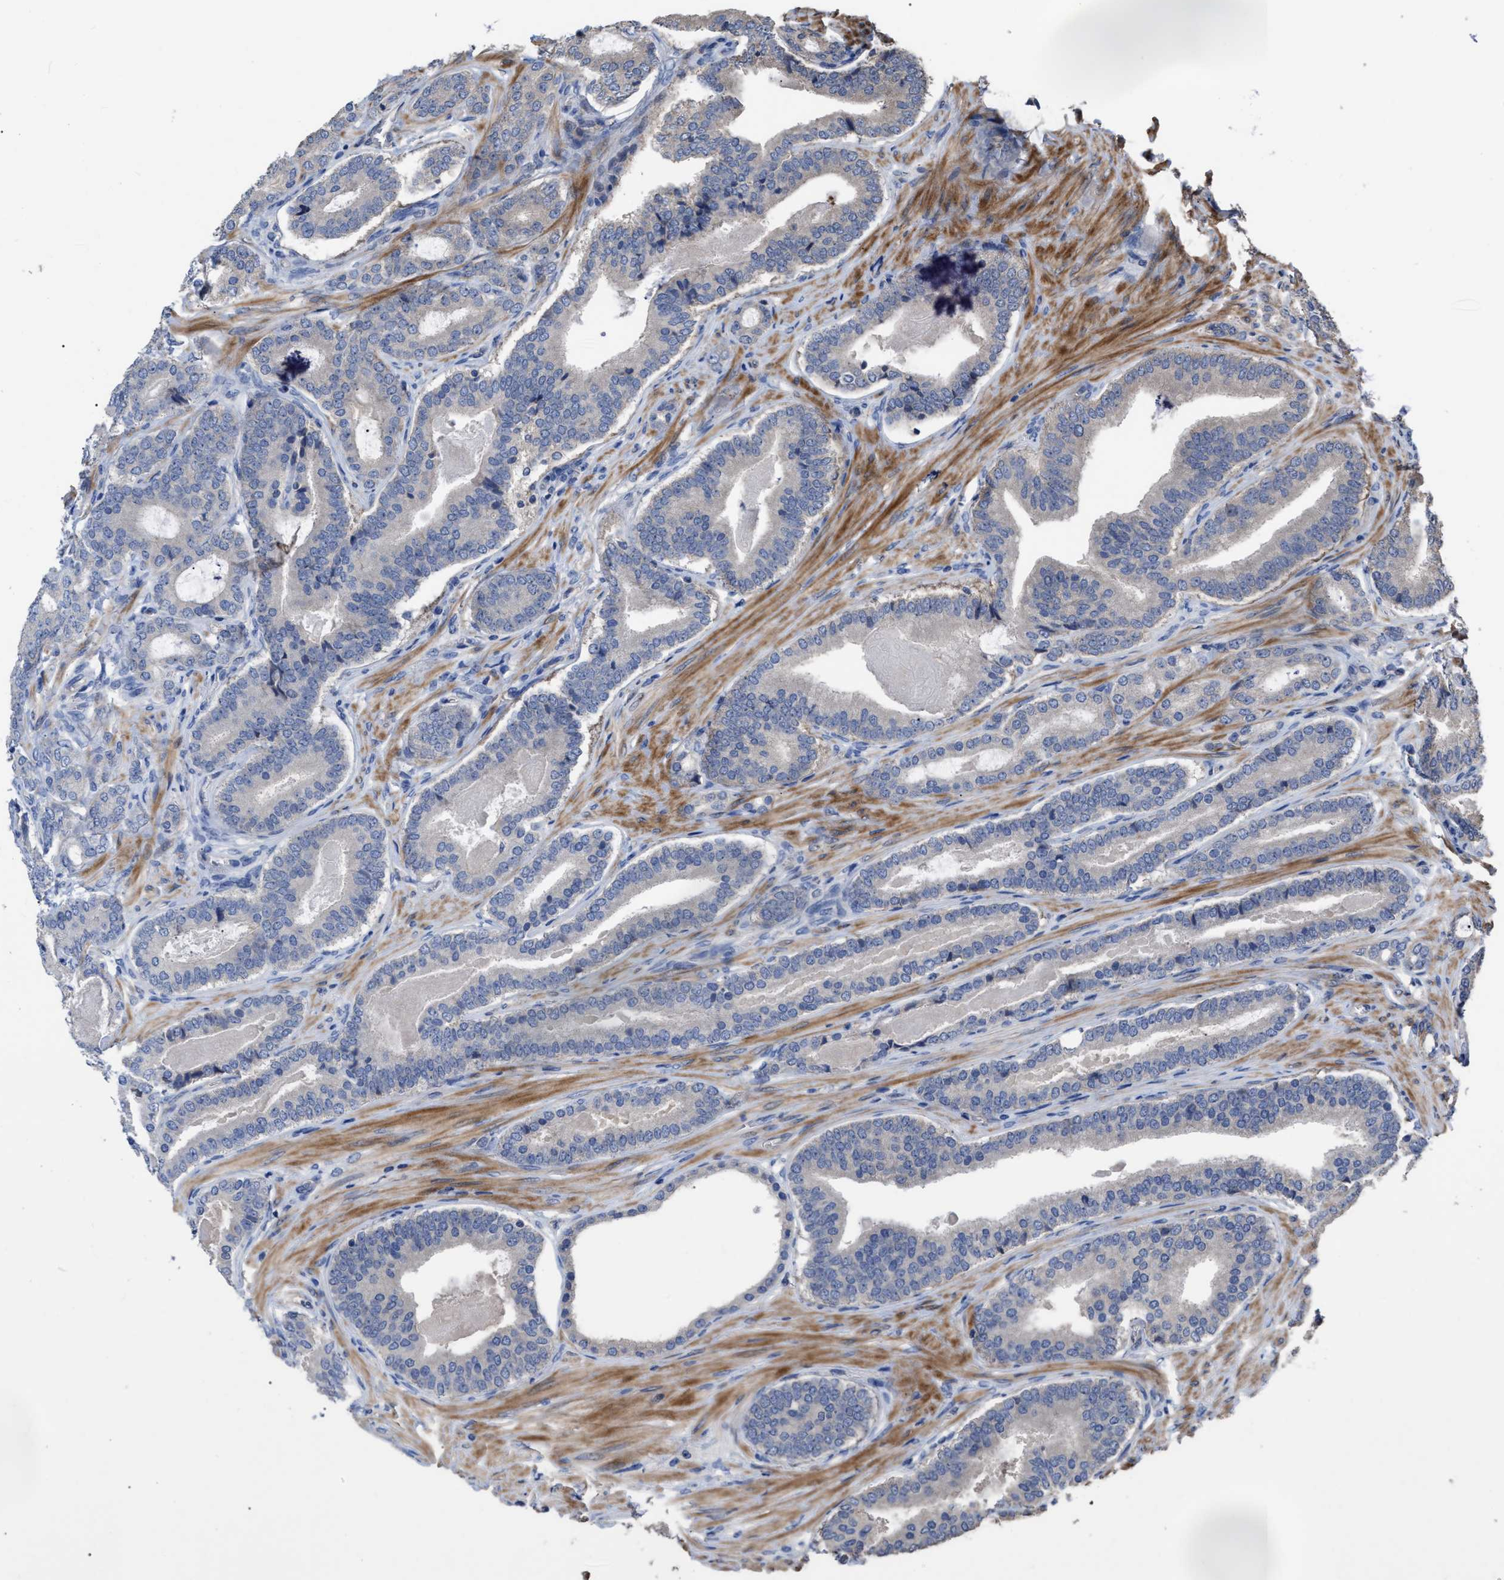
{"staining": {"intensity": "negative", "quantity": "none", "location": "none"}, "tissue": "prostate cancer", "cell_type": "Tumor cells", "image_type": "cancer", "snomed": [{"axis": "morphology", "description": "Adenocarcinoma, High grade"}, {"axis": "topography", "description": "Prostate"}], "caption": "High magnification brightfield microscopy of prostate cancer (adenocarcinoma (high-grade)) stained with DAB (brown) and counterstained with hematoxylin (blue): tumor cells show no significant expression.", "gene": "BTN2A1", "patient": {"sex": "male", "age": 60}}